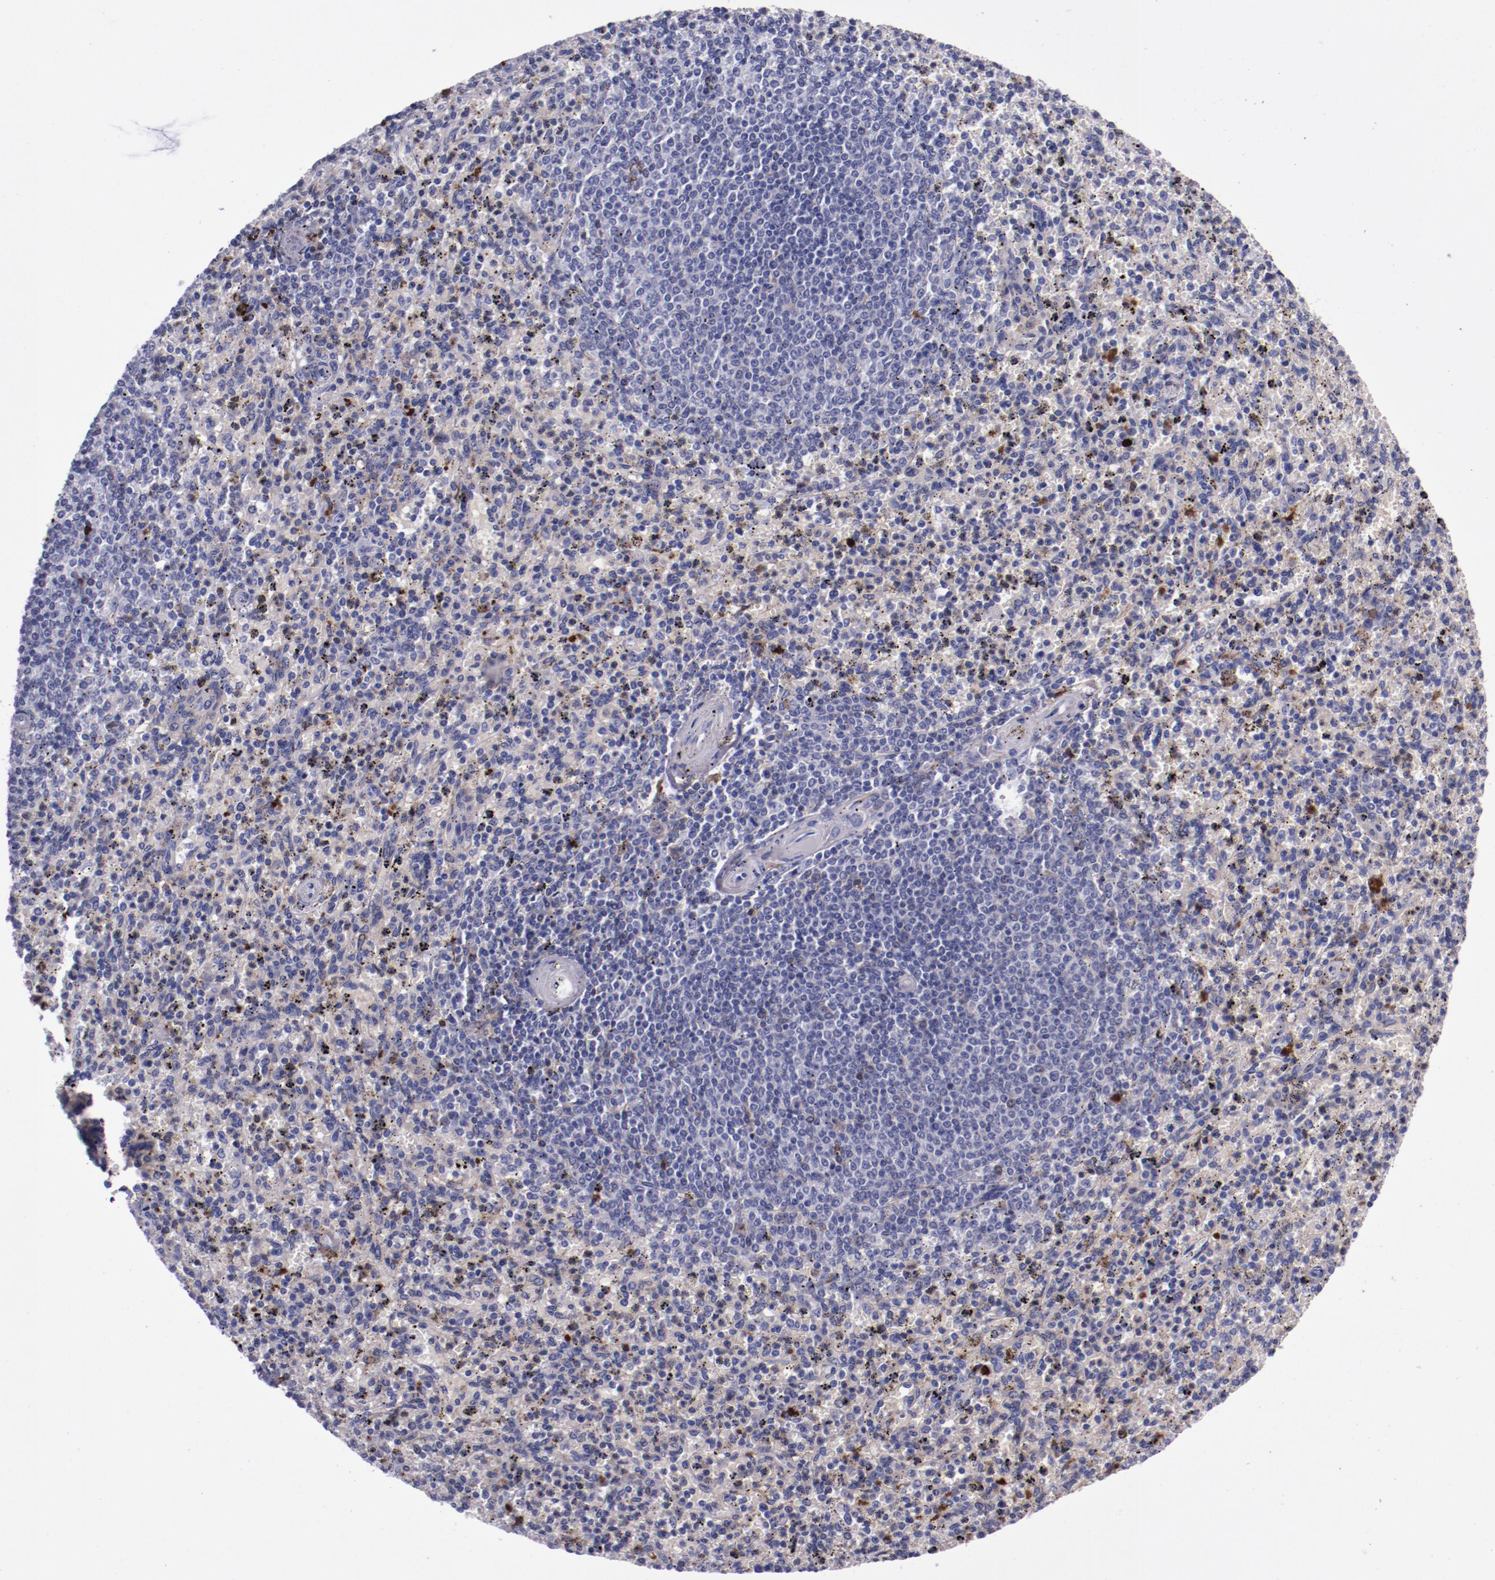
{"staining": {"intensity": "weak", "quantity": "<25%", "location": "cytoplasmic/membranous"}, "tissue": "spleen", "cell_type": "Cells in red pulp", "image_type": "normal", "snomed": [{"axis": "morphology", "description": "Normal tissue, NOS"}, {"axis": "topography", "description": "Spleen"}], "caption": "This is a photomicrograph of IHC staining of normal spleen, which shows no staining in cells in red pulp. The staining was performed using DAB to visualize the protein expression in brown, while the nuclei were stained in blue with hematoxylin (Magnification: 20x).", "gene": "APOH", "patient": {"sex": "male", "age": 72}}